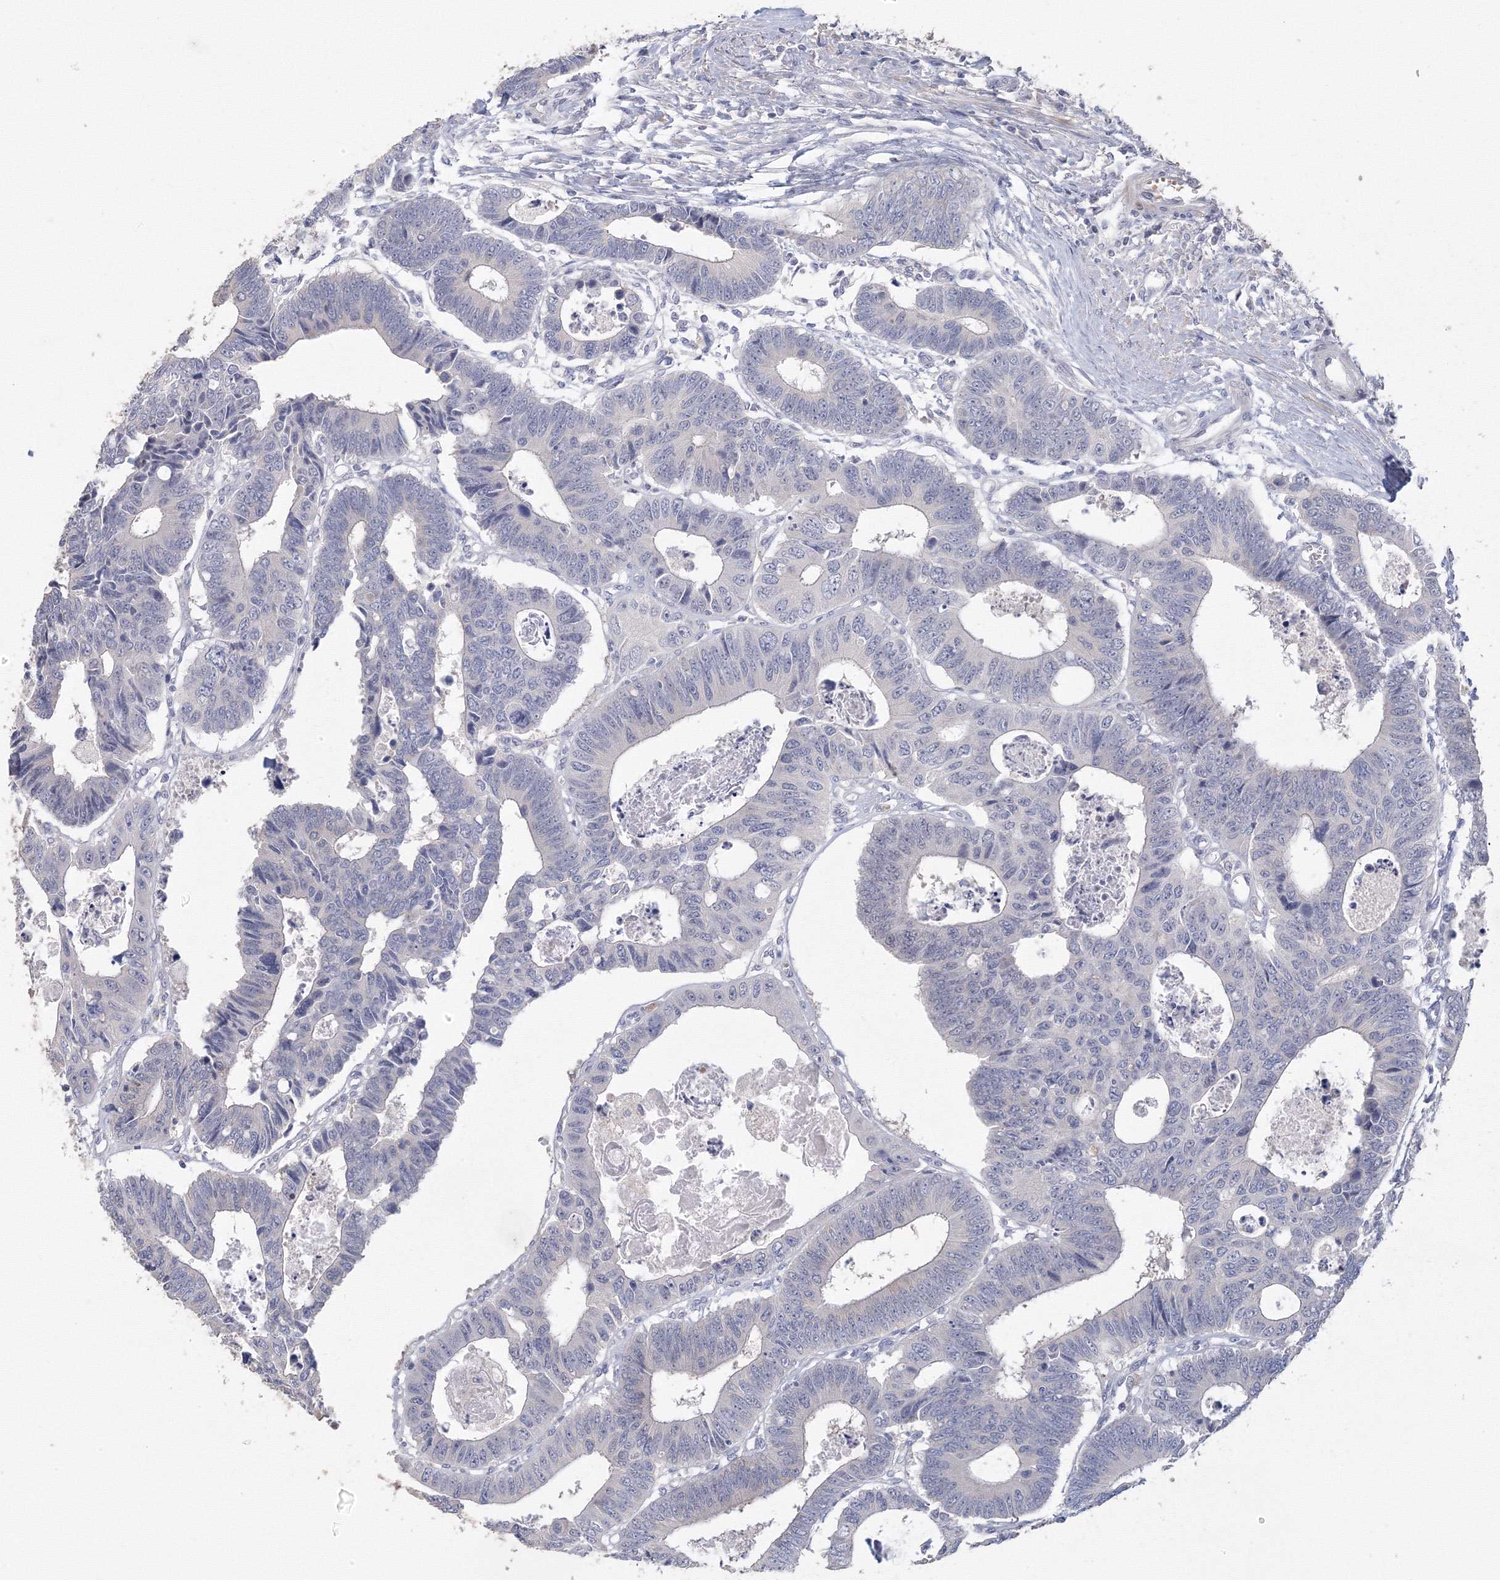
{"staining": {"intensity": "negative", "quantity": "none", "location": "none"}, "tissue": "colorectal cancer", "cell_type": "Tumor cells", "image_type": "cancer", "snomed": [{"axis": "morphology", "description": "Adenocarcinoma, NOS"}, {"axis": "topography", "description": "Rectum"}], "caption": "Immunohistochemistry (IHC) image of neoplastic tissue: human colorectal adenocarcinoma stained with DAB (3,3'-diaminobenzidine) shows no significant protein staining in tumor cells. Nuclei are stained in blue.", "gene": "TACC2", "patient": {"sex": "male", "age": 84}}